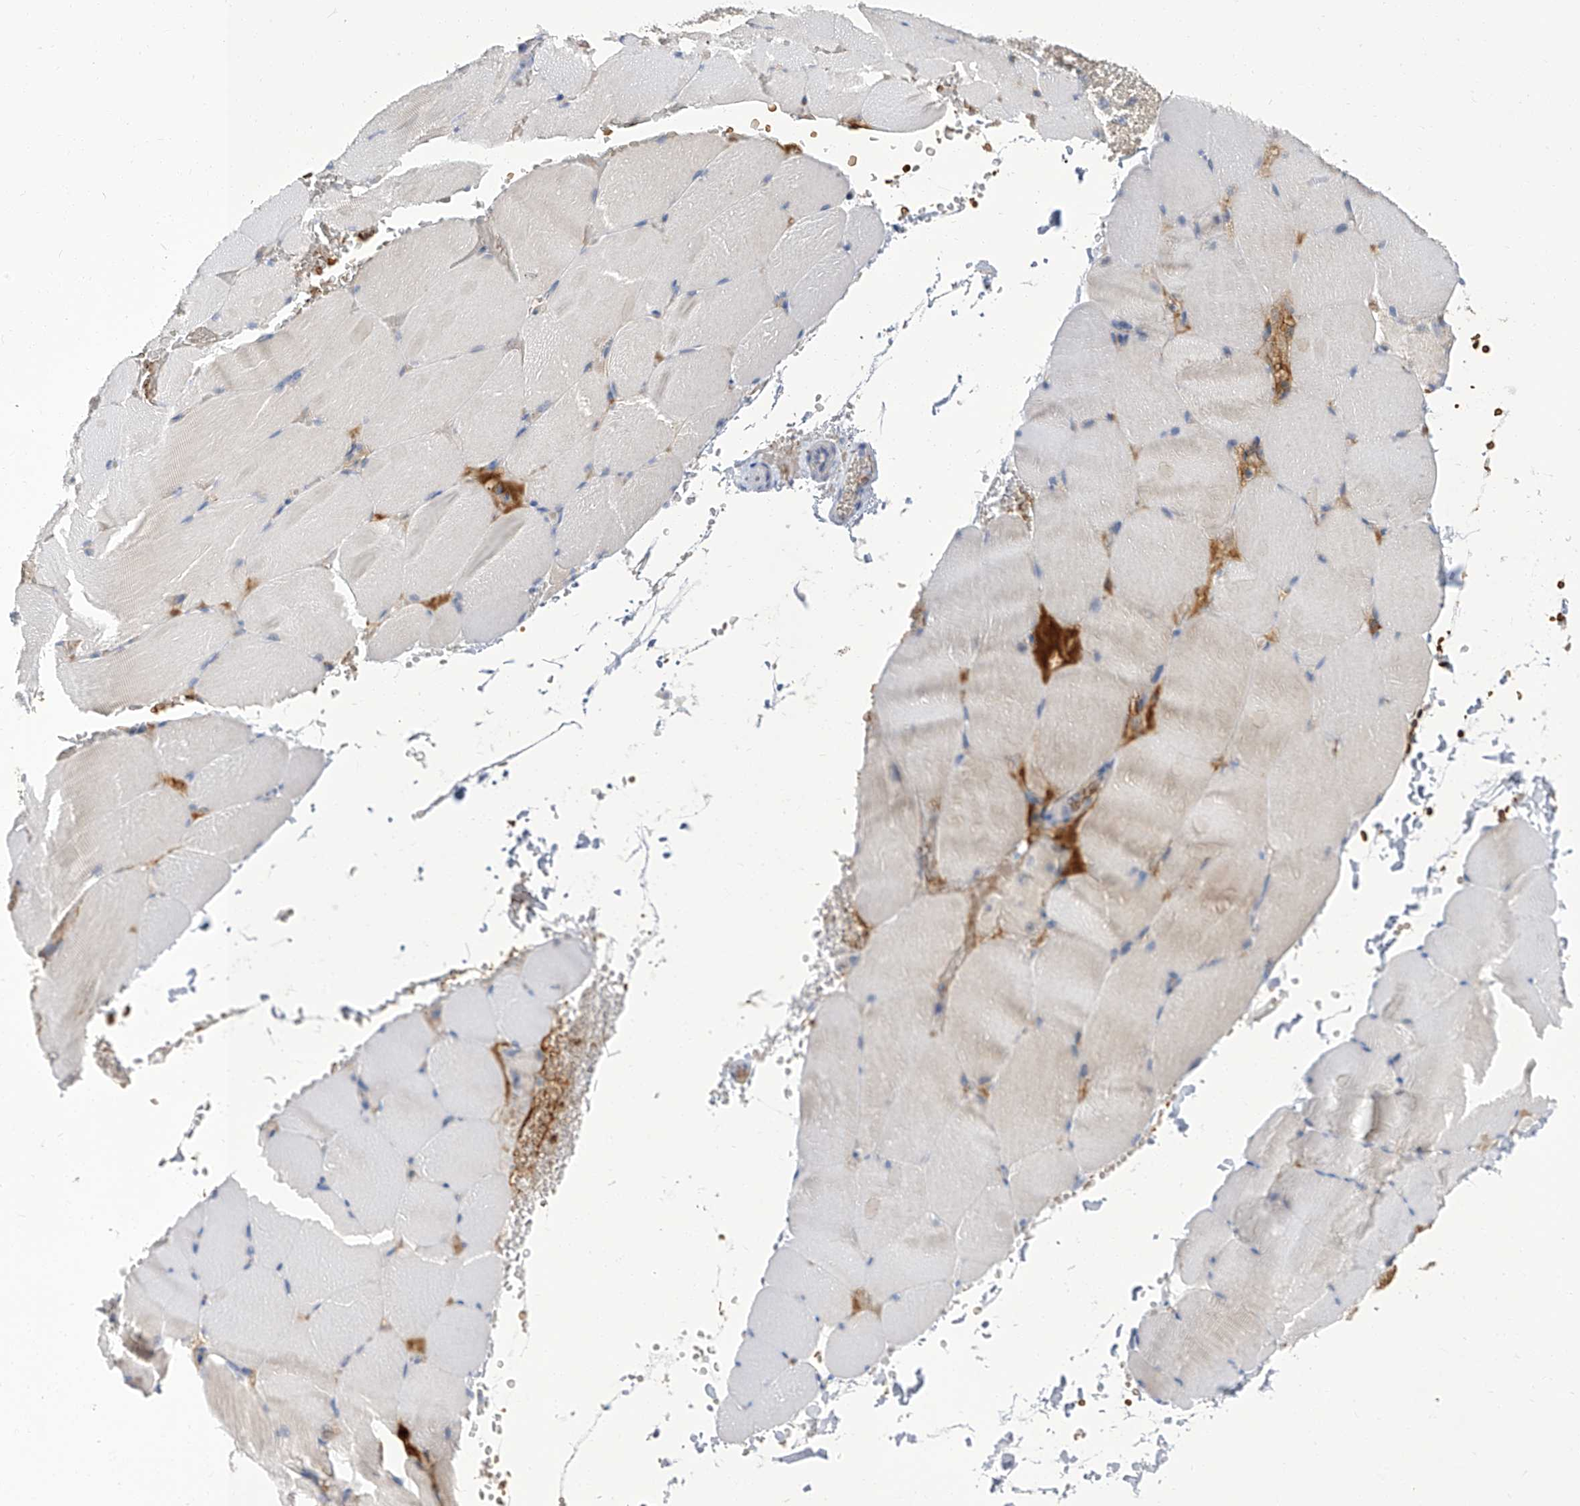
{"staining": {"intensity": "negative", "quantity": "none", "location": "none"}, "tissue": "skeletal muscle", "cell_type": "Myocytes", "image_type": "normal", "snomed": [{"axis": "morphology", "description": "Normal tissue, NOS"}, {"axis": "topography", "description": "Skeletal muscle"}, {"axis": "topography", "description": "Parathyroid gland"}], "caption": "Immunohistochemistry (IHC) of normal skeletal muscle demonstrates no staining in myocytes. (Stains: DAB immunohistochemistry (IHC) with hematoxylin counter stain, Microscopy: brightfield microscopy at high magnification).", "gene": "PARD3", "patient": {"sex": "female", "age": 37}}